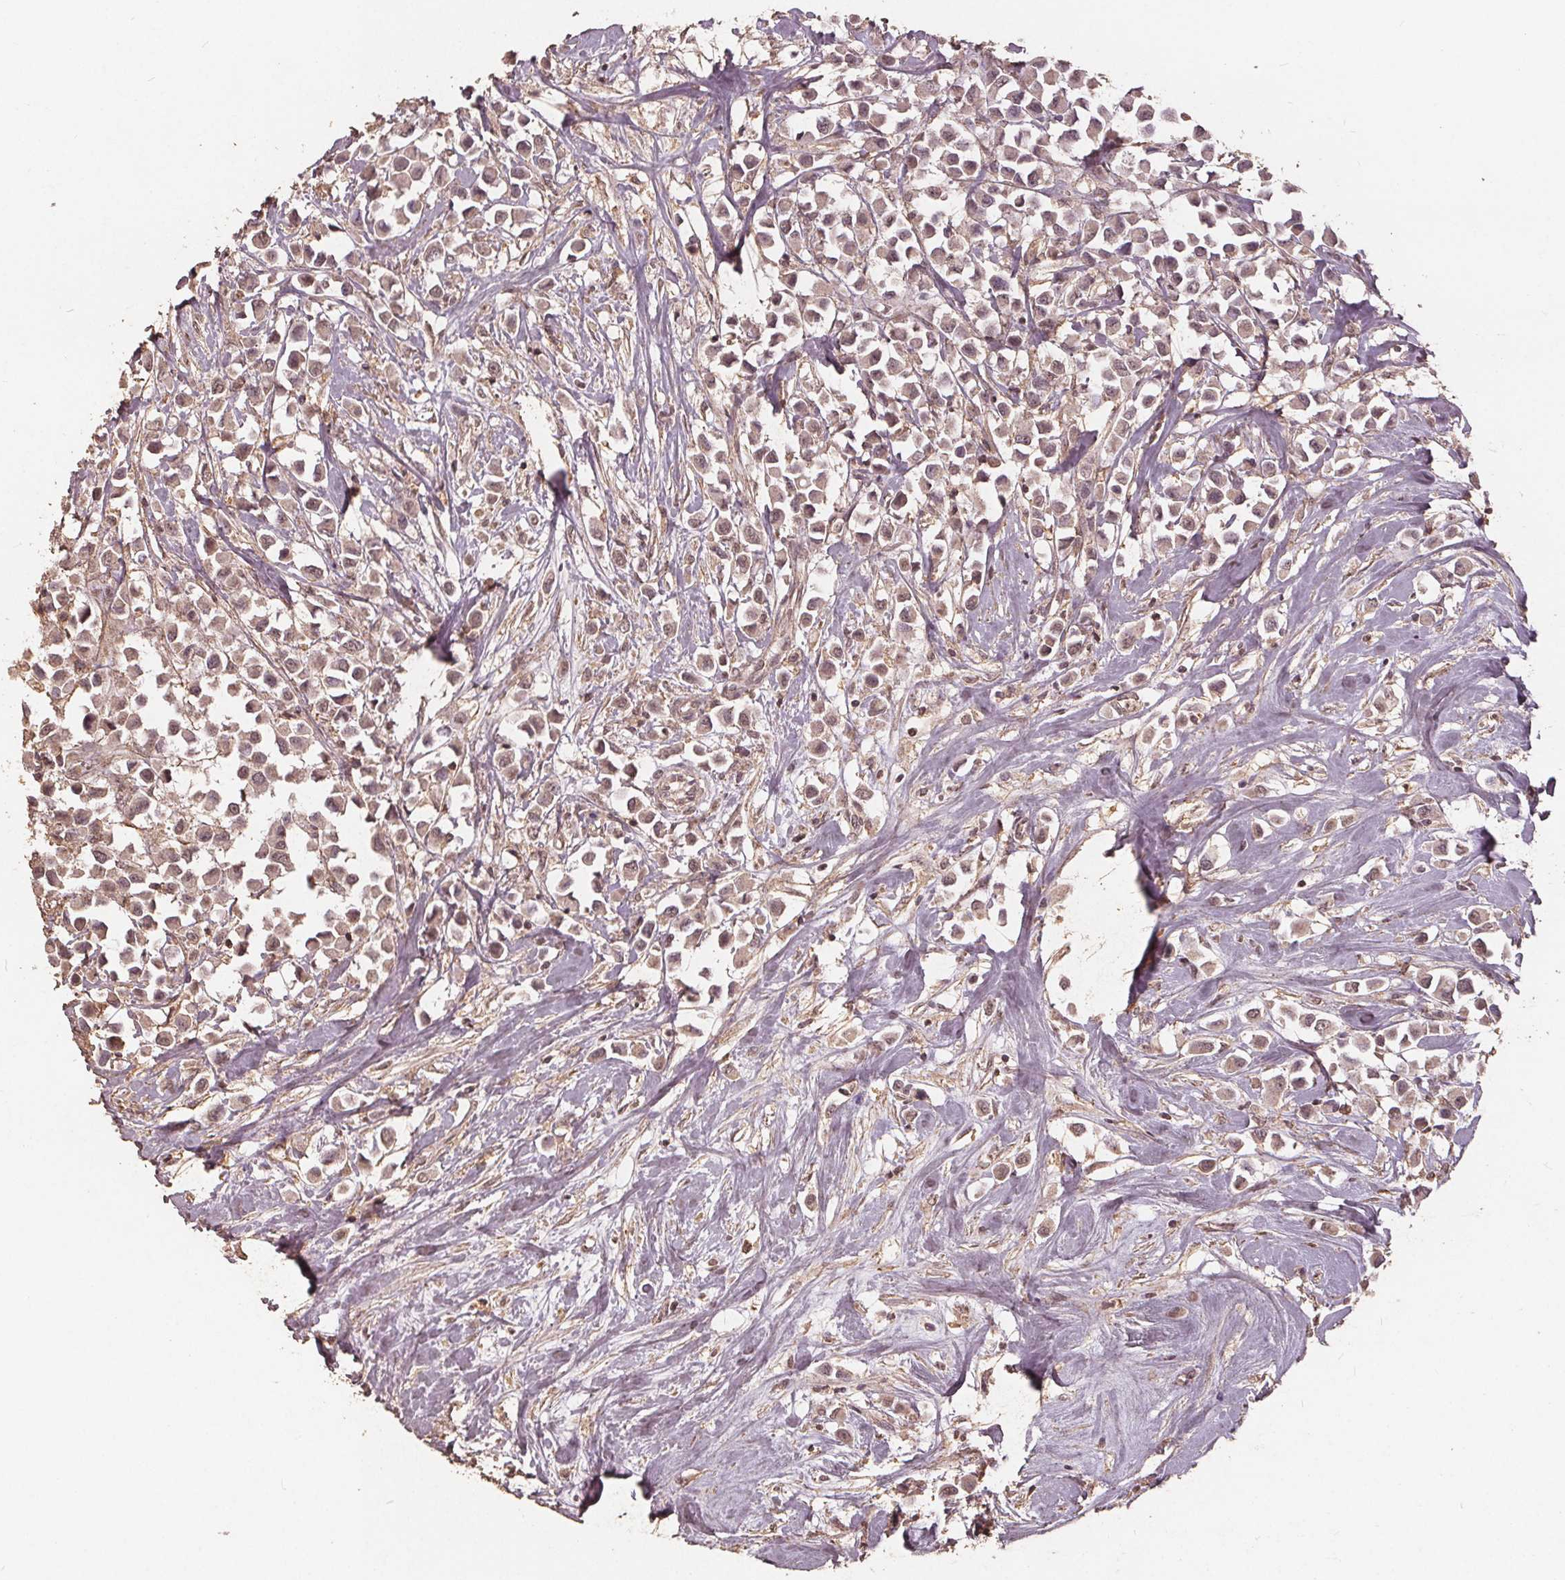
{"staining": {"intensity": "weak", "quantity": "25%-75%", "location": "cytoplasmic/membranous,nuclear"}, "tissue": "breast cancer", "cell_type": "Tumor cells", "image_type": "cancer", "snomed": [{"axis": "morphology", "description": "Duct carcinoma"}, {"axis": "topography", "description": "Breast"}], "caption": "A high-resolution histopathology image shows IHC staining of intraductal carcinoma (breast), which exhibits weak cytoplasmic/membranous and nuclear expression in about 25%-75% of tumor cells.", "gene": "DSG3", "patient": {"sex": "female", "age": 61}}